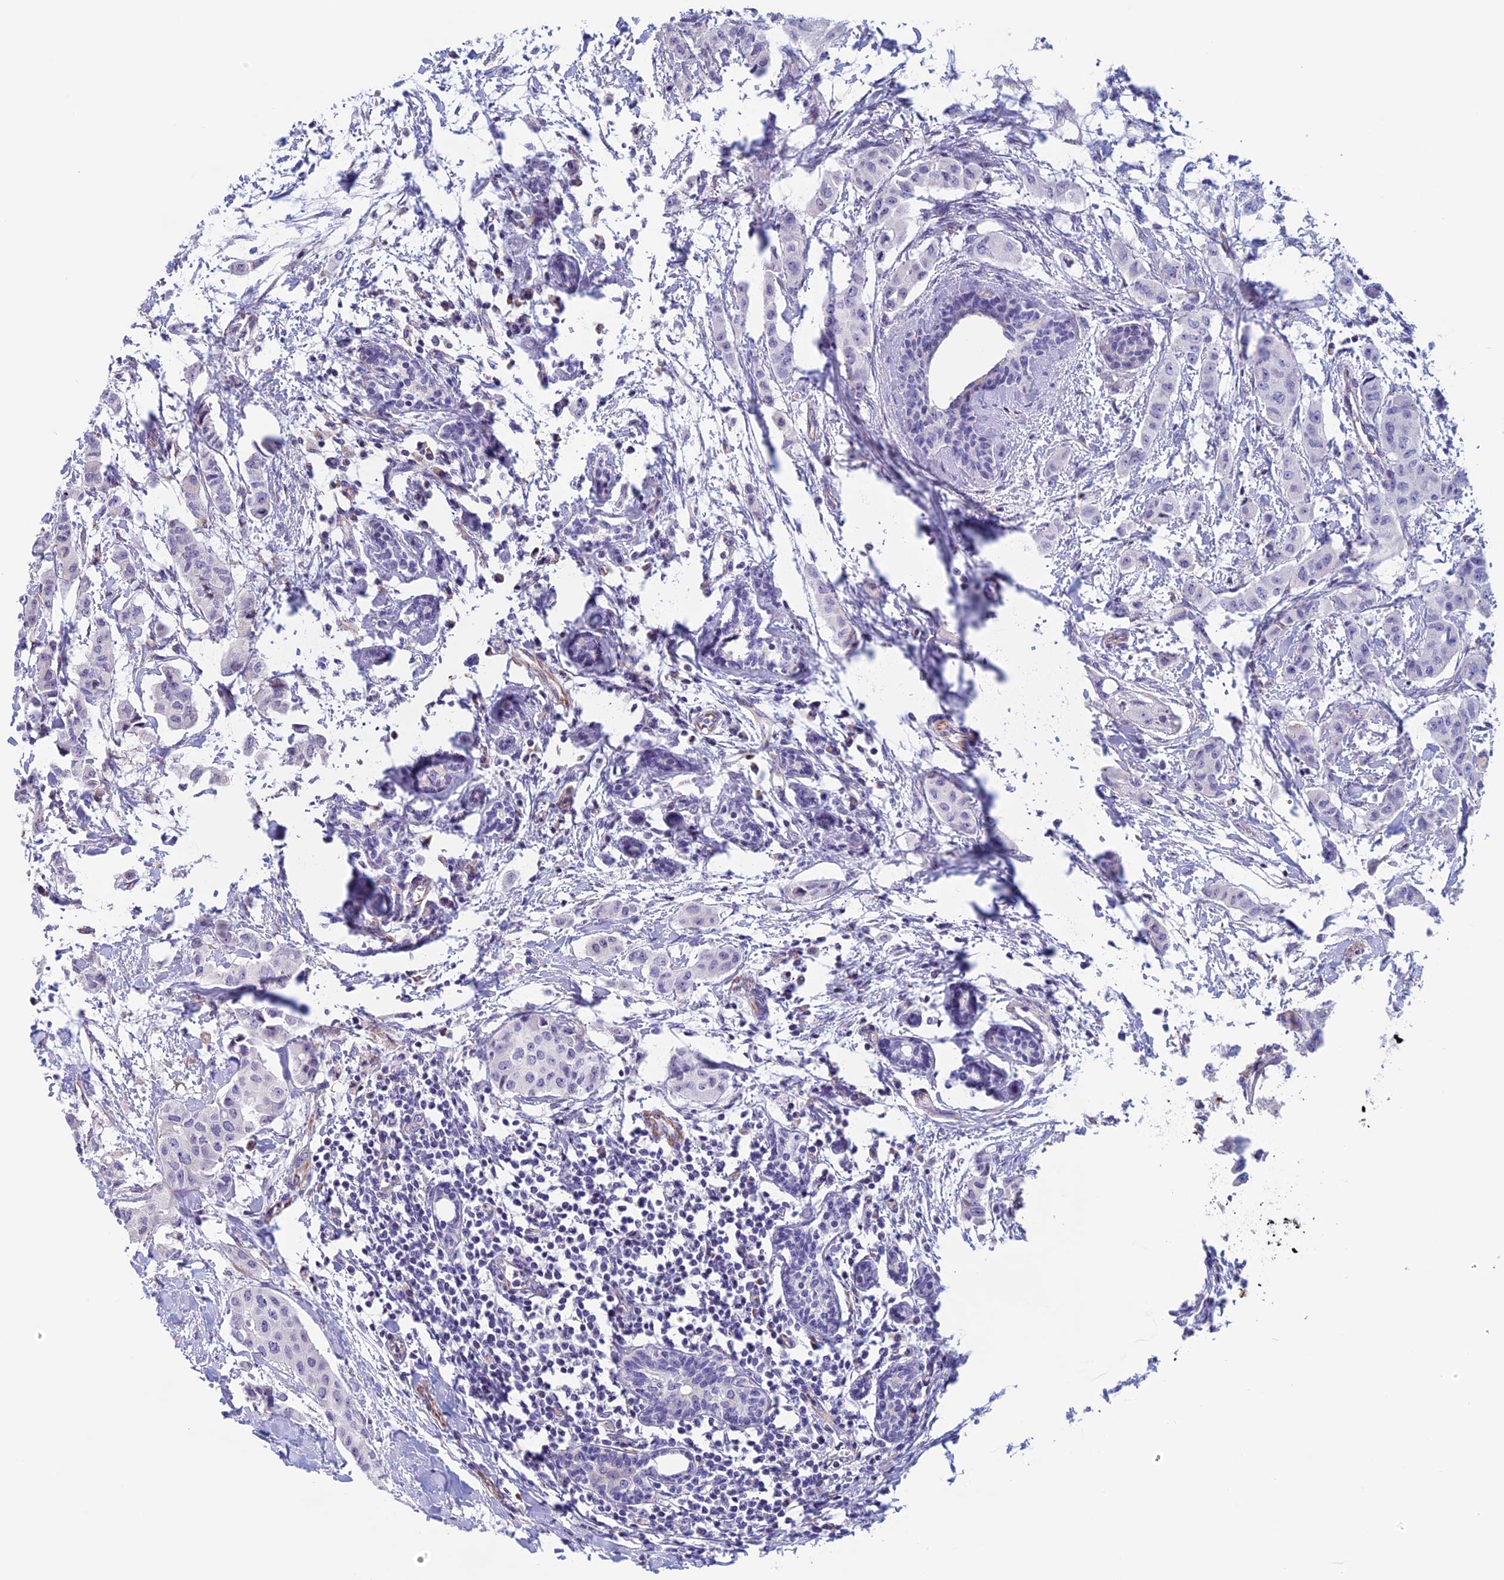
{"staining": {"intensity": "negative", "quantity": "none", "location": "none"}, "tissue": "breast cancer", "cell_type": "Tumor cells", "image_type": "cancer", "snomed": [{"axis": "morphology", "description": "Duct carcinoma"}, {"axis": "topography", "description": "Breast"}], "caption": "Tumor cells show no significant positivity in invasive ductal carcinoma (breast). (Stains: DAB immunohistochemistry with hematoxylin counter stain, Microscopy: brightfield microscopy at high magnification).", "gene": "BCL2L10", "patient": {"sex": "female", "age": 40}}